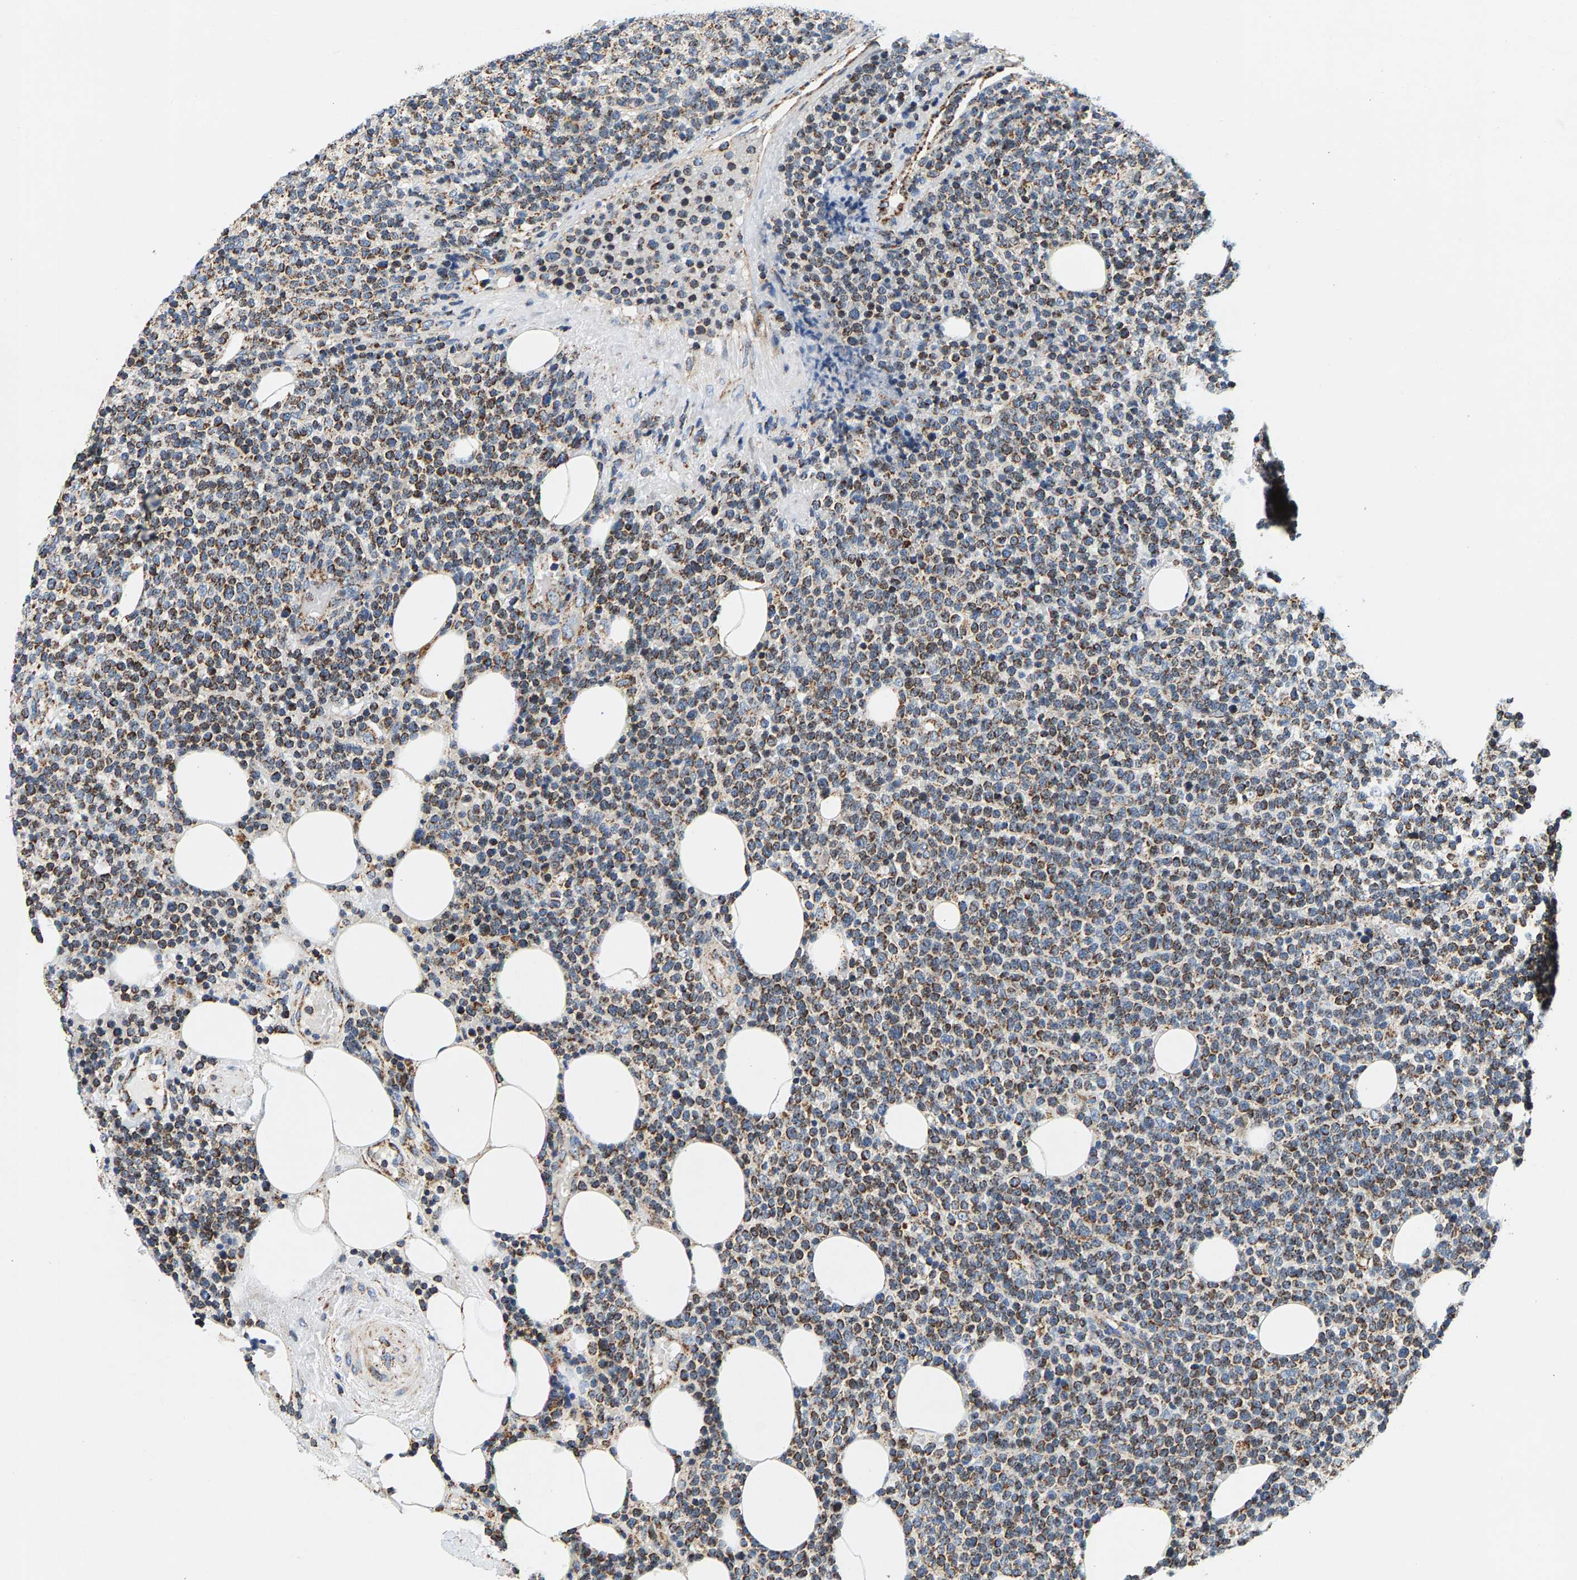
{"staining": {"intensity": "moderate", "quantity": ">75%", "location": "cytoplasmic/membranous"}, "tissue": "lymphoma", "cell_type": "Tumor cells", "image_type": "cancer", "snomed": [{"axis": "morphology", "description": "Malignant lymphoma, non-Hodgkin's type, High grade"}, {"axis": "topography", "description": "Lymph node"}], "caption": "A high-resolution histopathology image shows IHC staining of lymphoma, which exhibits moderate cytoplasmic/membranous staining in approximately >75% of tumor cells.", "gene": "PDE1A", "patient": {"sex": "male", "age": 61}}